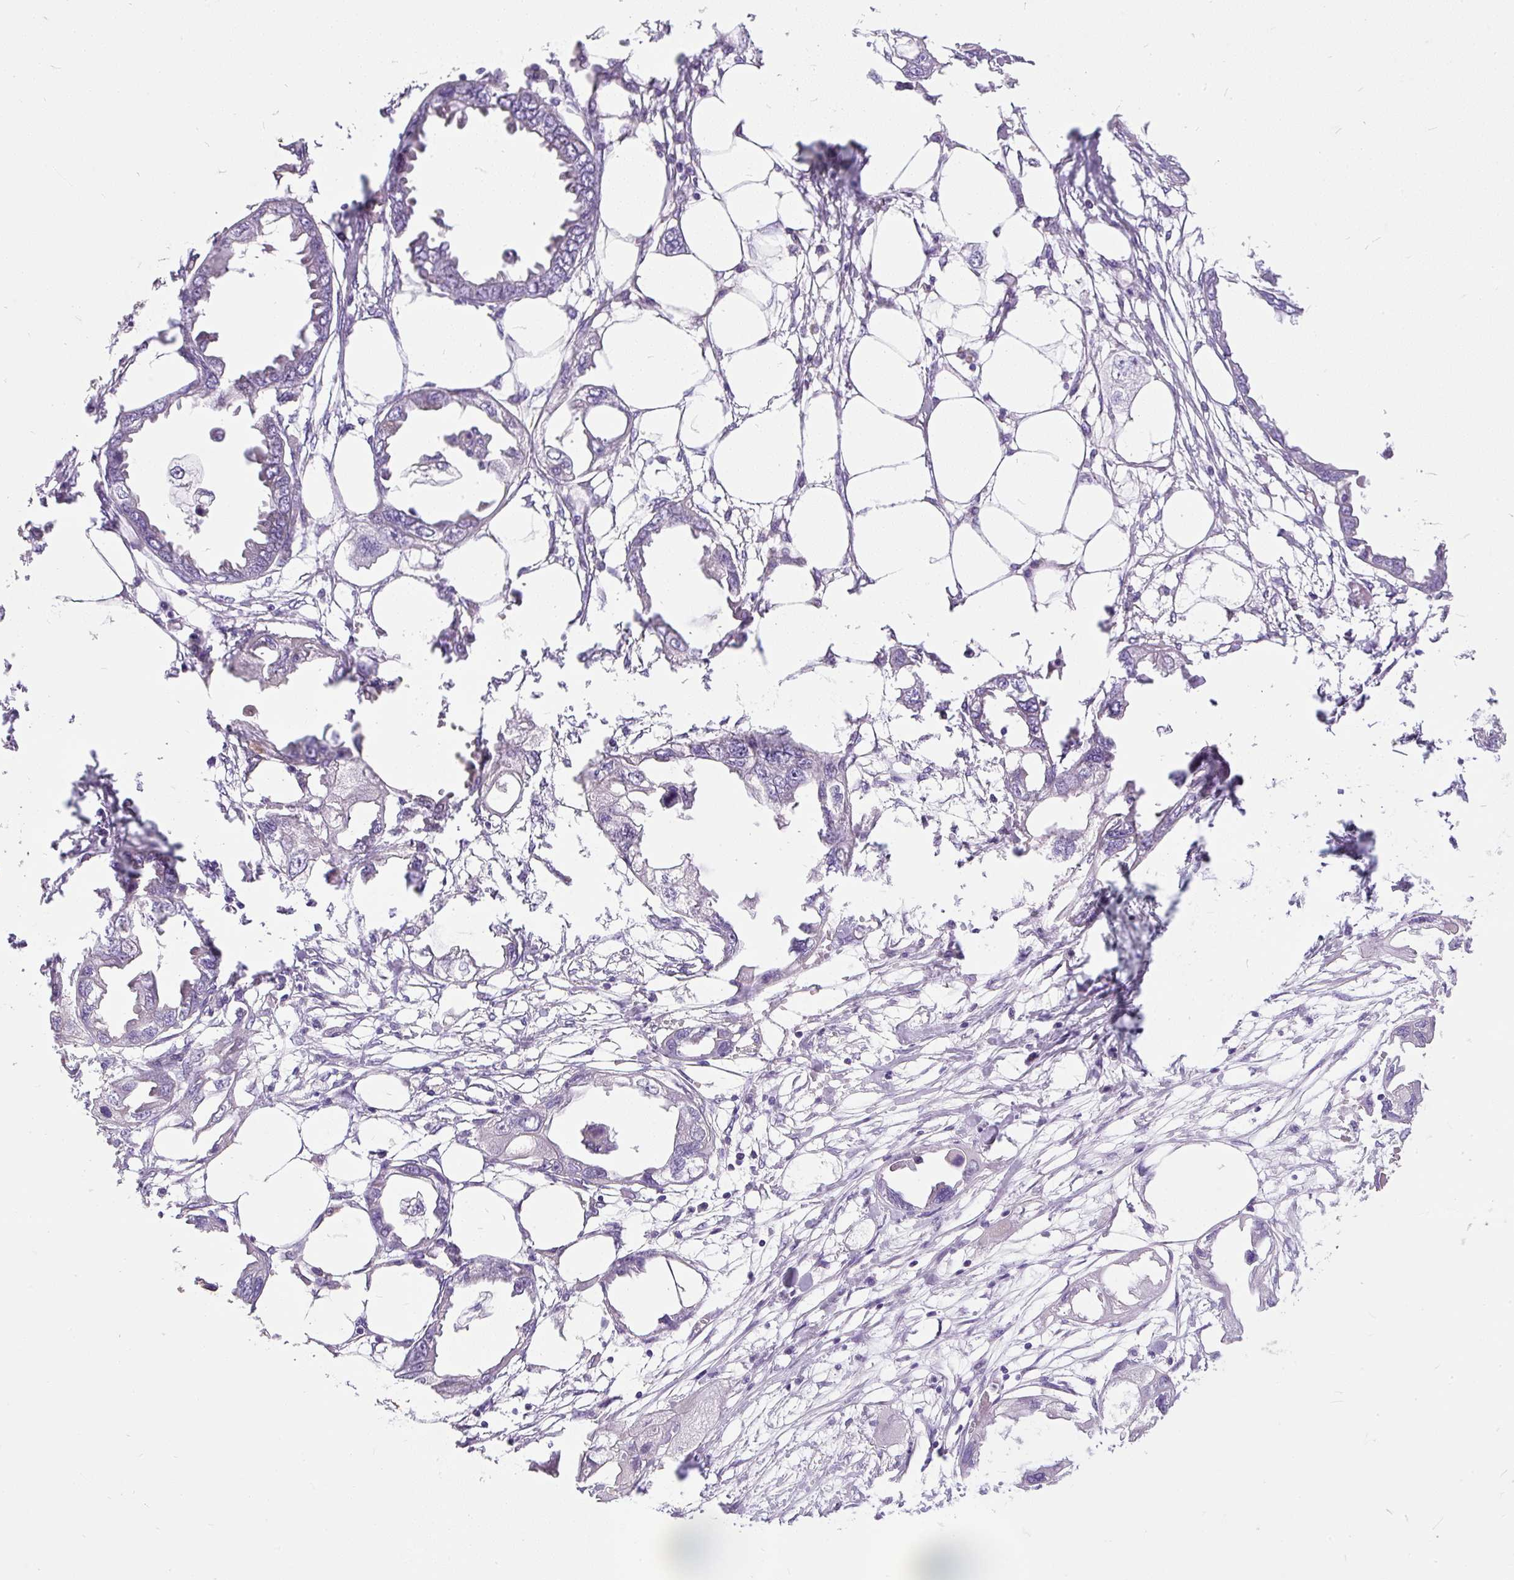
{"staining": {"intensity": "negative", "quantity": "none", "location": "none"}, "tissue": "endometrial cancer", "cell_type": "Tumor cells", "image_type": "cancer", "snomed": [{"axis": "morphology", "description": "Adenocarcinoma, NOS"}, {"axis": "morphology", "description": "Adenocarcinoma, metastatic, NOS"}, {"axis": "topography", "description": "Adipose tissue"}, {"axis": "topography", "description": "Endometrium"}], "caption": "High power microscopy histopathology image of an immunohistochemistry micrograph of endometrial metastatic adenocarcinoma, revealing no significant positivity in tumor cells.", "gene": "KRTAP20-3", "patient": {"sex": "female", "age": 67}}